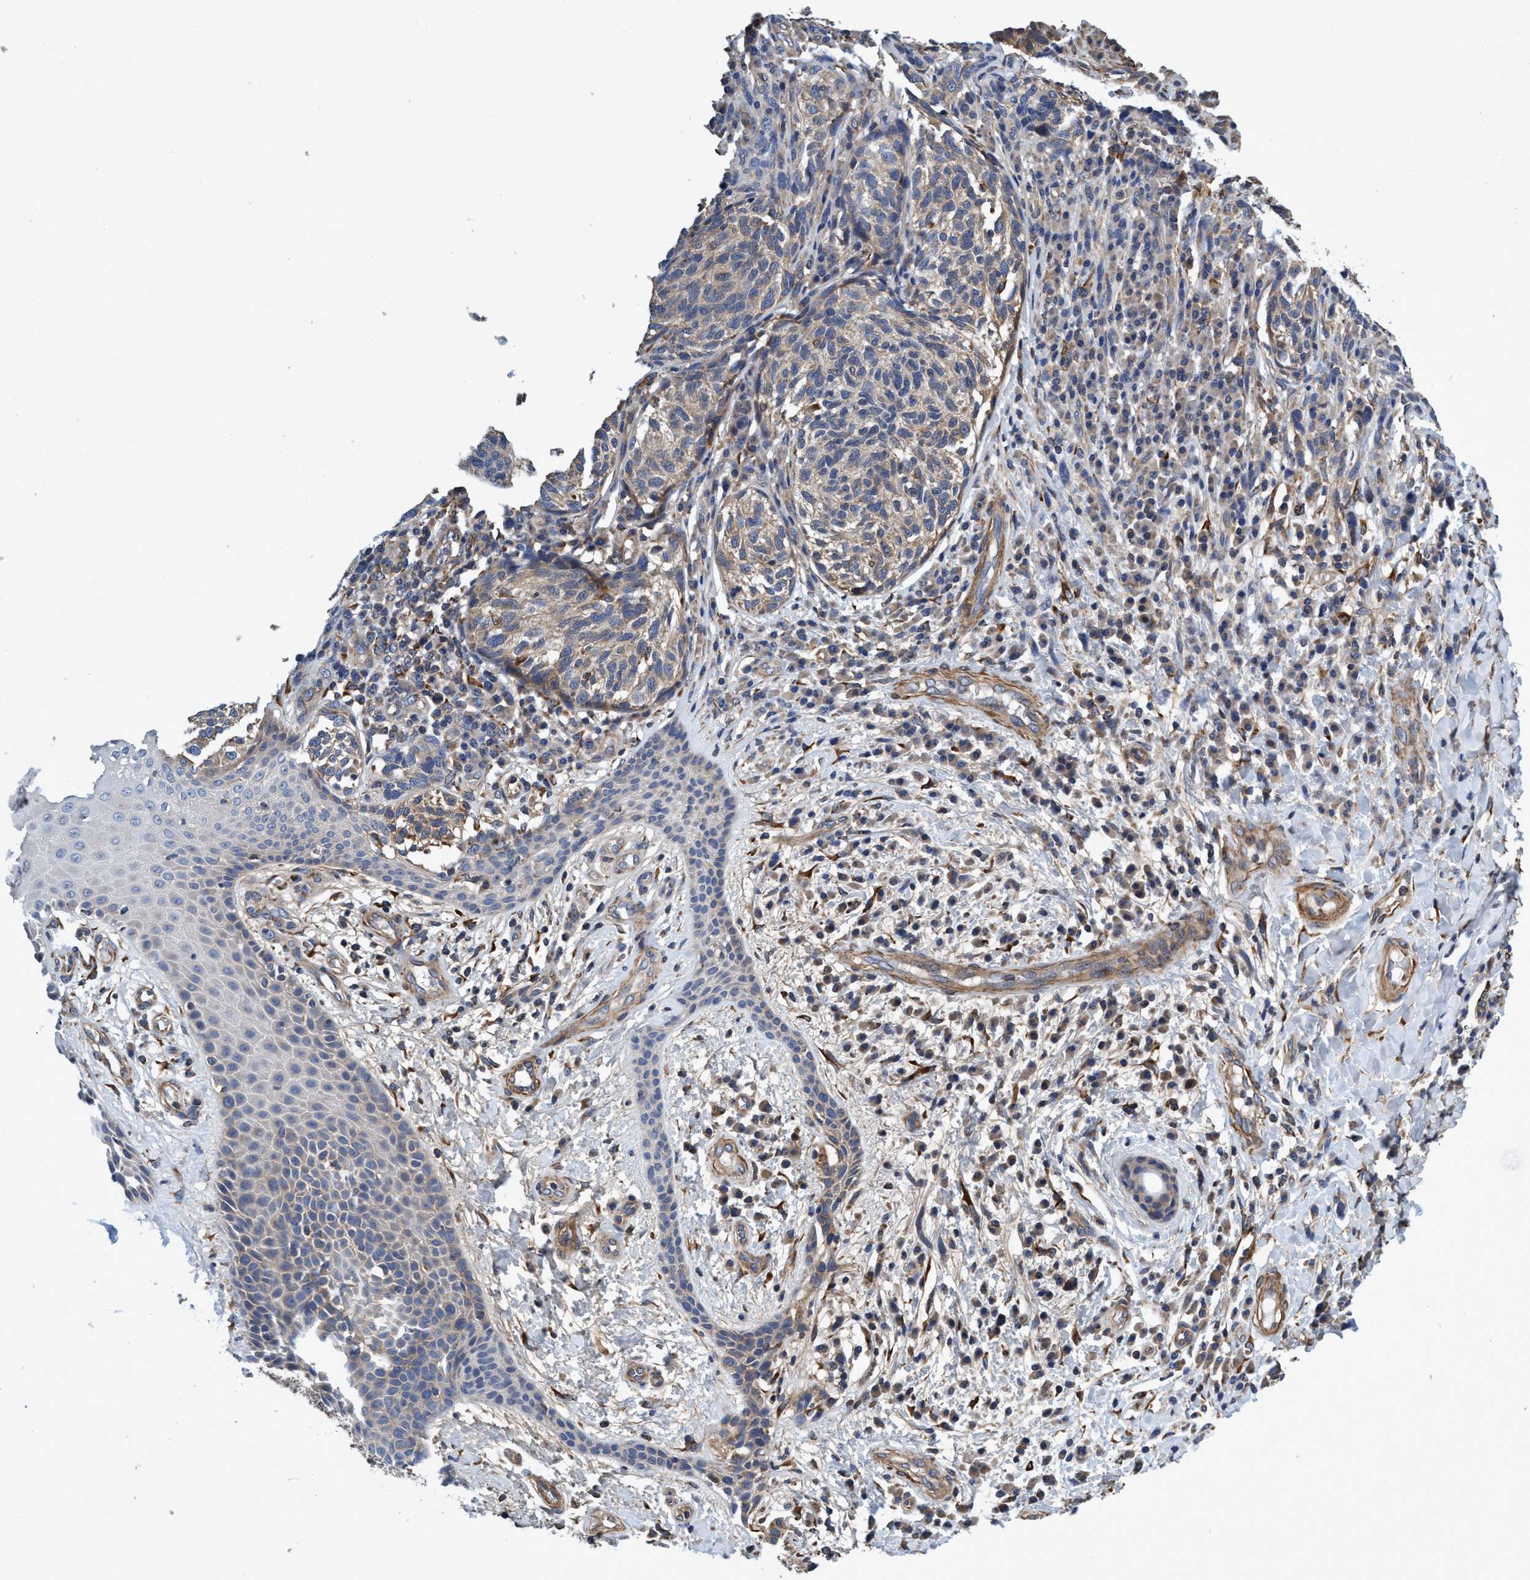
{"staining": {"intensity": "weak", "quantity": "<25%", "location": "cytoplasmic/membranous"}, "tissue": "melanoma", "cell_type": "Tumor cells", "image_type": "cancer", "snomed": [{"axis": "morphology", "description": "Malignant melanoma, NOS"}, {"axis": "topography", "description": "Skin"}], "caption": "The immunohistochemistry histopathology image has no significant expression in tumor cells of malignant melanoma tissue.", "gene": "CALCOCO2", "patient": {"sex": "female", "age": 73}}